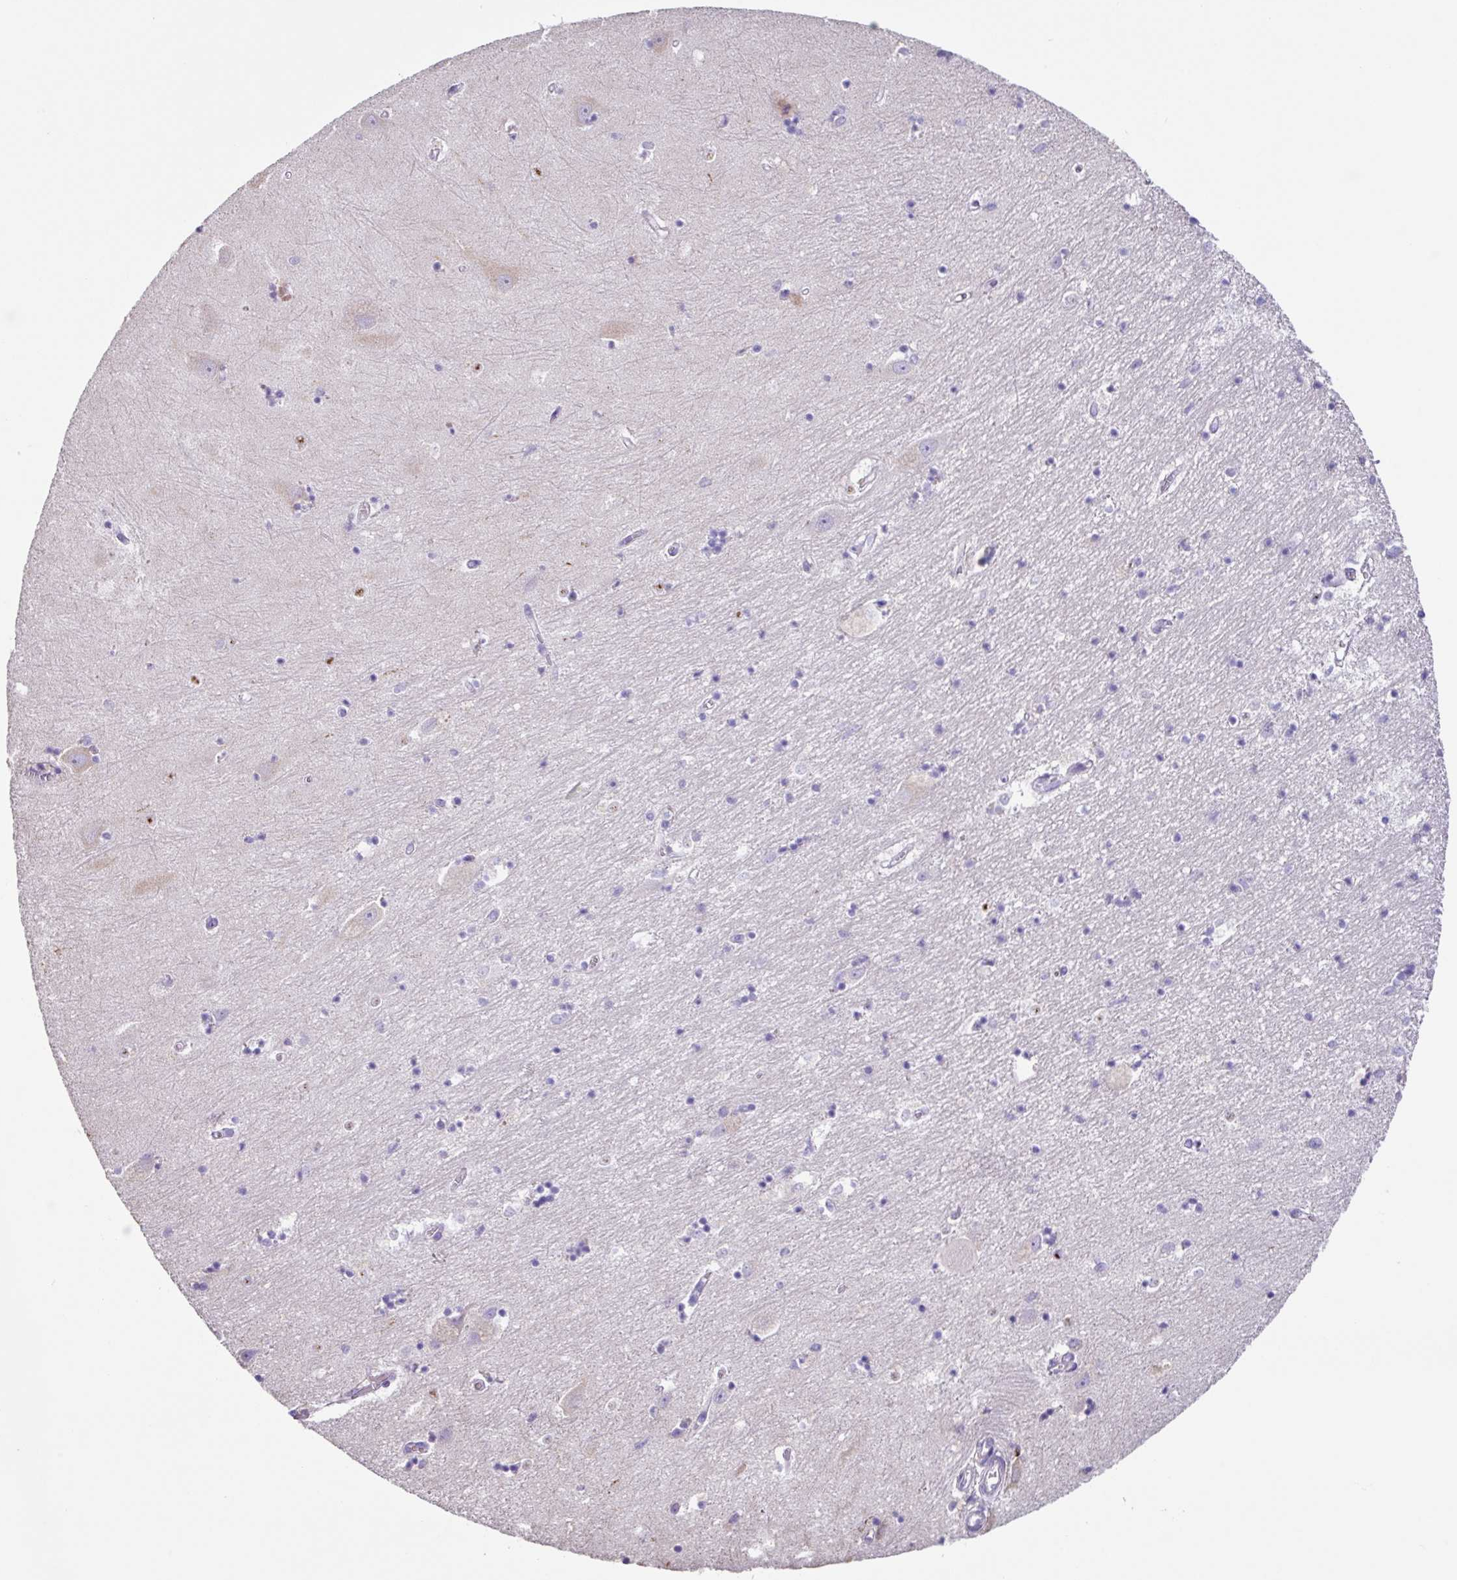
{"staining": {"intensity": "negative", "quantity": "none", "location": "none"}, "tissue": "hippocampus", "cell_type": "Glial cells", "image_type": "normal", "snomed": [{"axis": "morphology", "description": "Normal tissue, NOS"}, {"axis": "topography", "description": "Hippocampus"}], "caption": "Micrograph shows no significant protein expression in glial cells of normal hippocampus. (DAB immunohistochemistry (IHC) visualized using brightfield microscopy, high magnification).", "gene": "ZG16", "patient": {"sex": "female", "age": 64}}